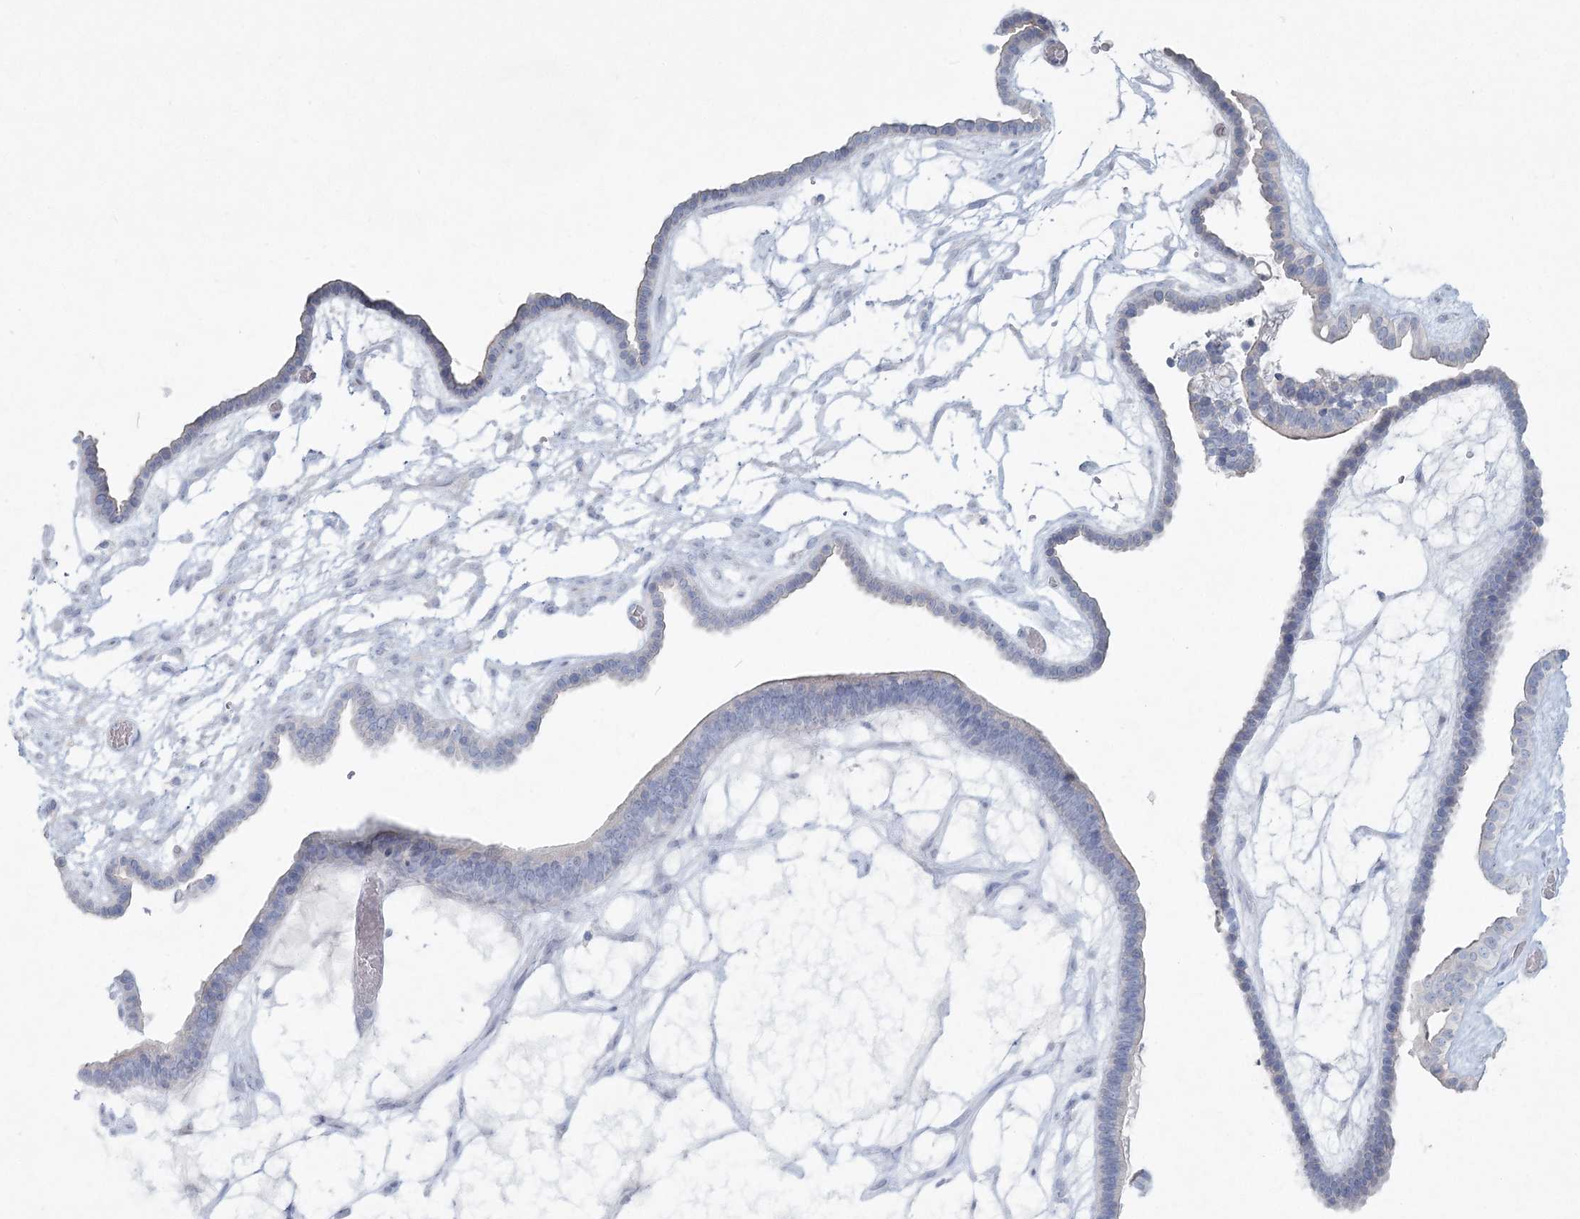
{"staining": {"intensity": "negative", "quantity": "none", "location": "none"}, "tissue": "ovarian cancer", "cell_type": "Tumor cells", "image_type": "cancer", "snomed": [{"axis": "morphology", "description": "Cystadenocarcinoma, serous, NOS"}, {"axis": "topography", "description": "Ovary"}], "caption": "Histopathology image shows no significant protein staining in tumor cells of ovarian serous cystadenocarcinoma.", "gene": "LRP2BP", "patient": {"sex": "female", "age": 56}}